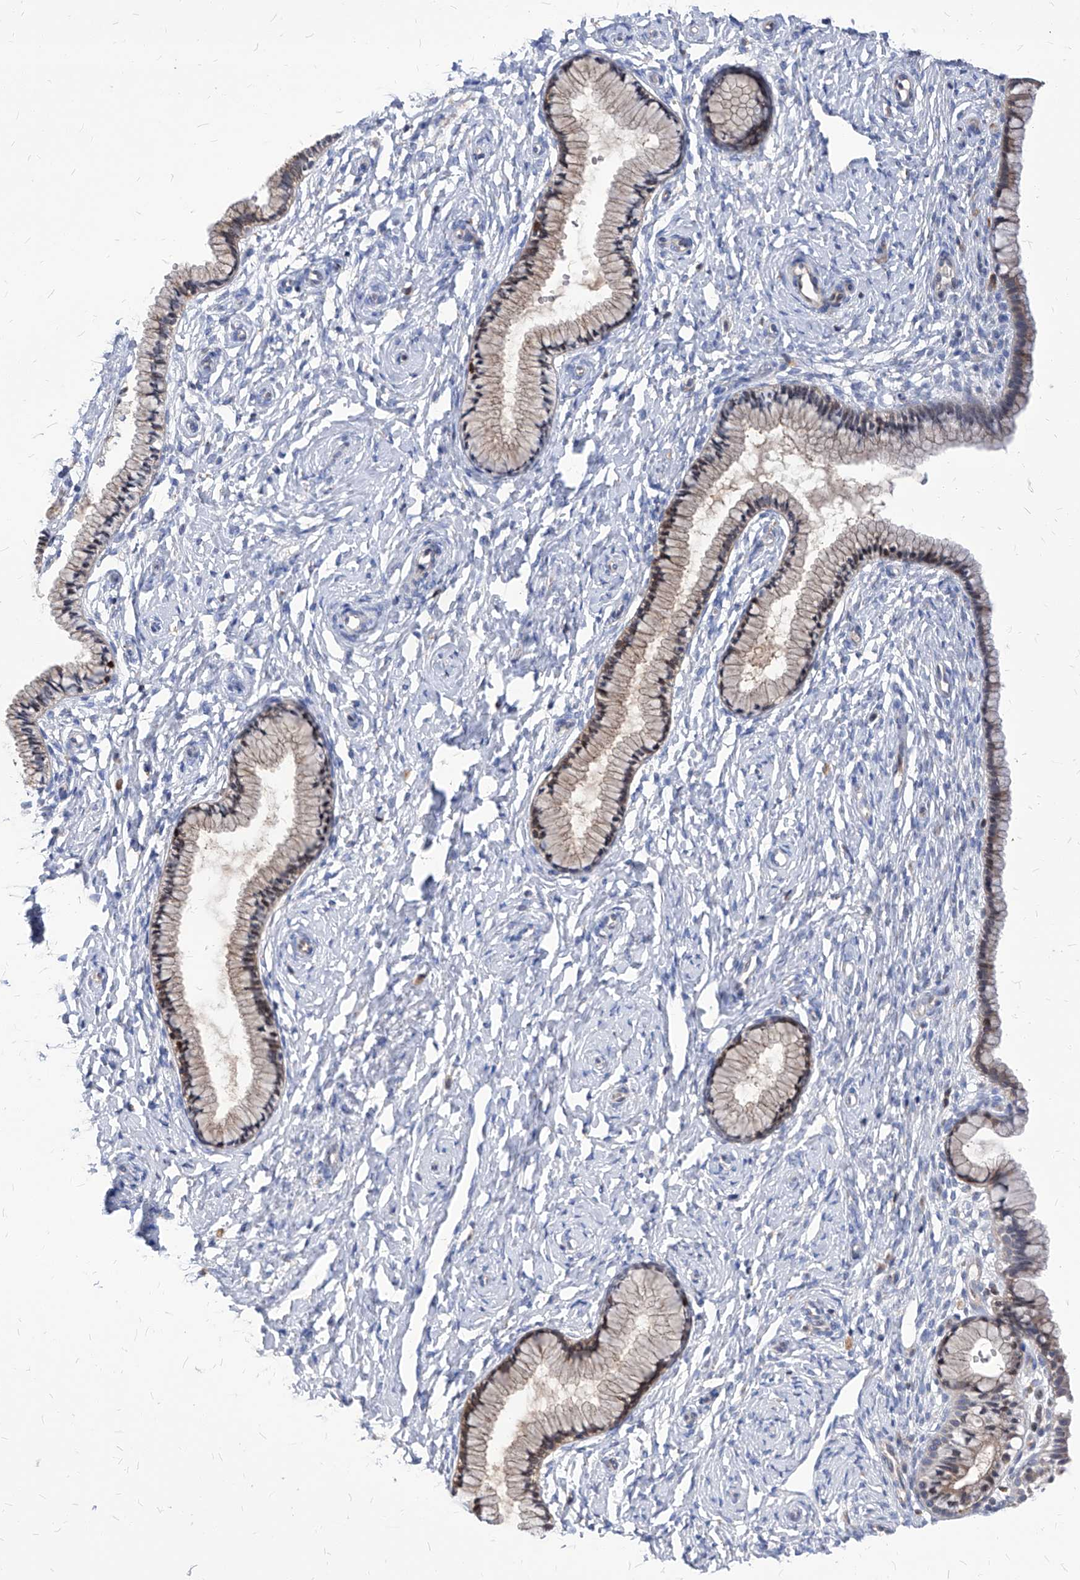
{"staining": {"intensity": "weak", "quantity": "25%-75%", "location": "cytoplasmic/membranous"}, "tissue": "cervix", "cell_type": "Glandular cells", "image_type": "normal", "snomed": [{"axis": "morphology", "description": "Normal tissue, NOS"}, {"axis": "topography", "description": "Cervix"}], "caption": "DAB immunohistochemical staining of benign human cervix shows weak cytoplasmic/membranous protein expression in about 25%-75% of glandular cells.", "gene": "ABRACL", "patient": {"sex": "female", "age": 33}}